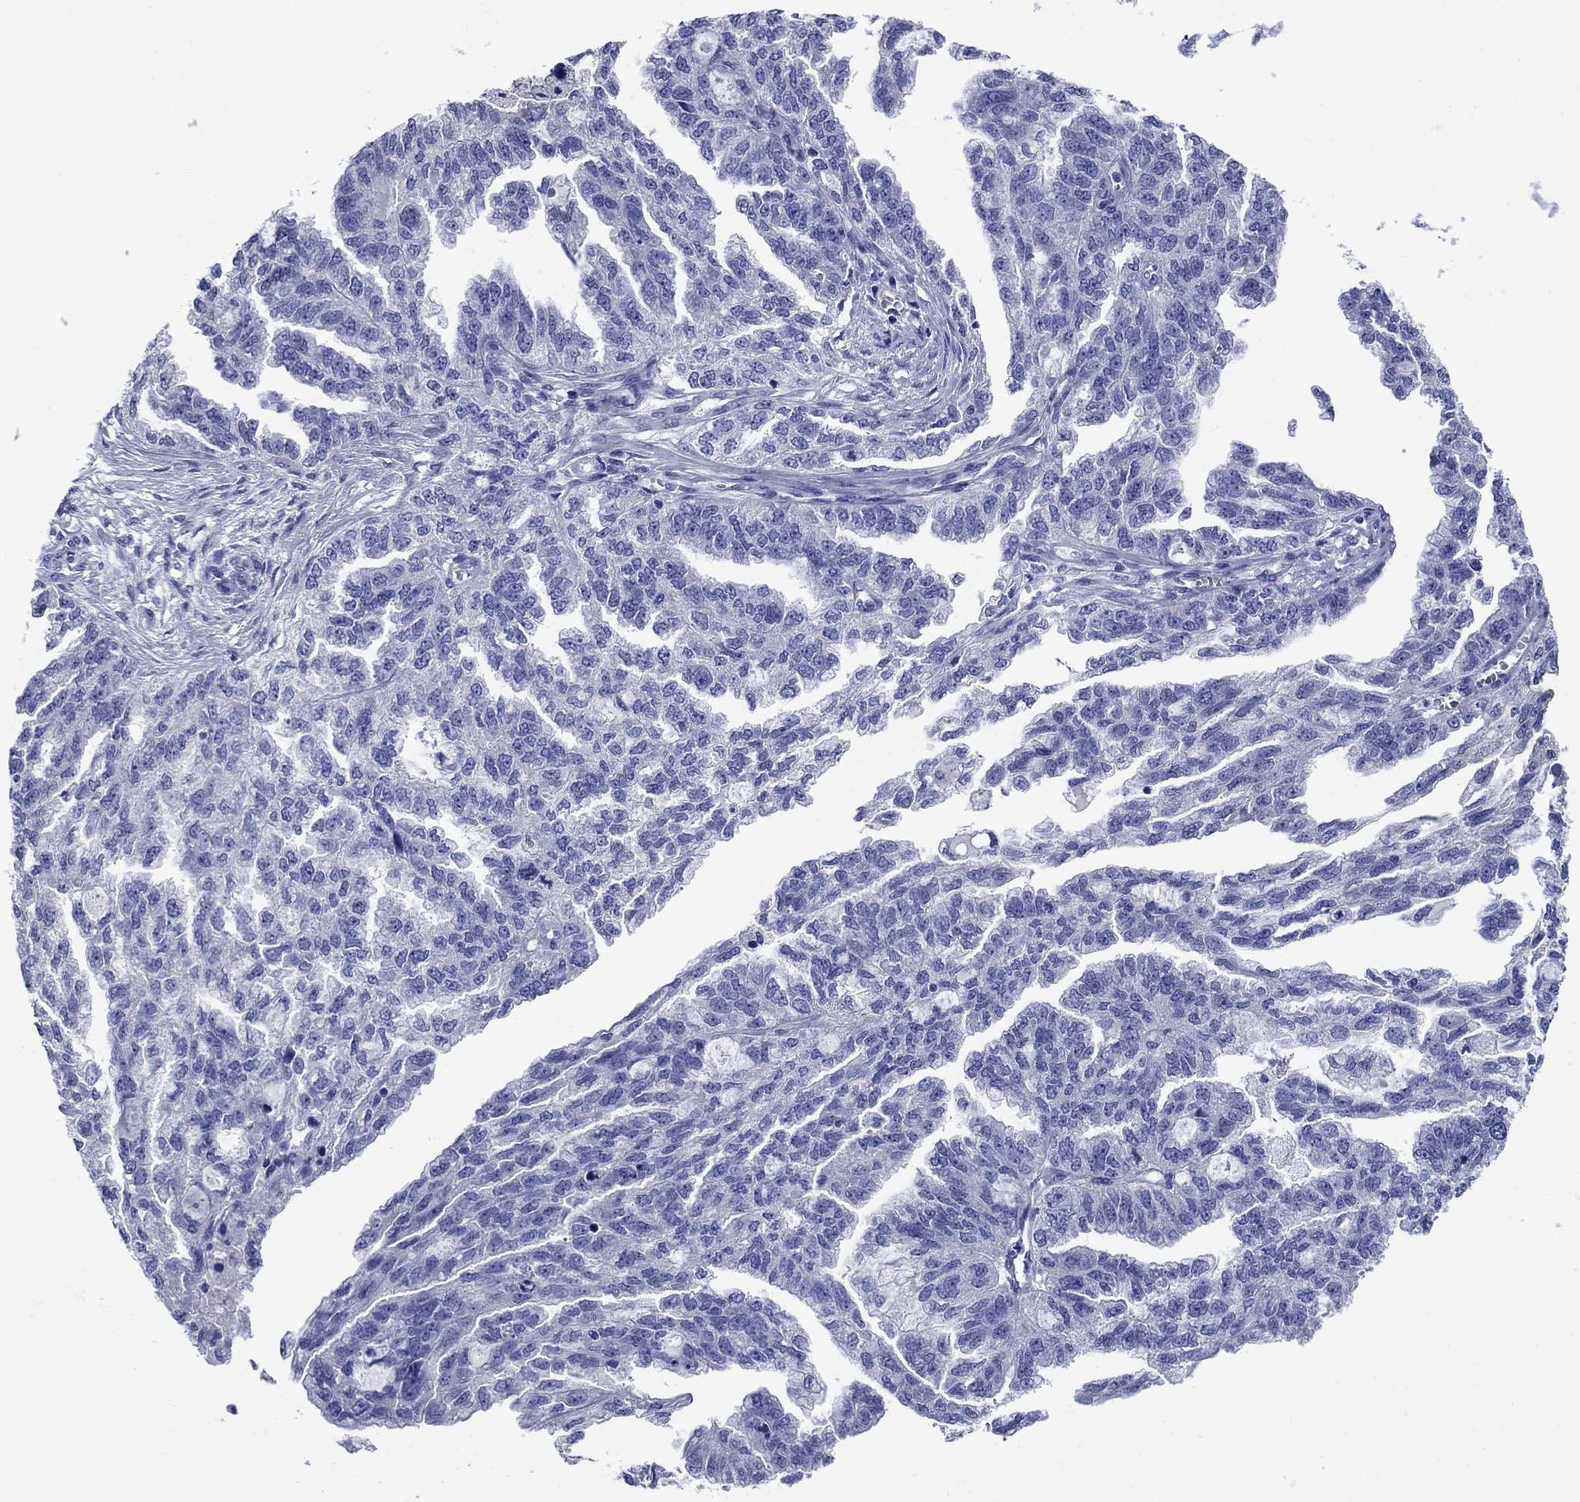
{"staining": {"intensity": "negative", "quantity": "none", "location": "none"}, "tissue": "ovarian cancer", "cell_type": "Tumor cells", "image_type": "cancer", "snomed": [{"axis": "morphology", "description": "Cystadenocarcinoma, serous, NOS"}, {"axis": "topography", "description": "Ovary"}], "caption": "An immunohistochemistry (IHC) histopathology image of ovarian serous cystadenocarcinoma is shown. There is no staining in tumor cells of ovarian serous cystadenocarcinoma.", "gene": "PRKCG", "patient": {"sex": "female", "age": 51}}